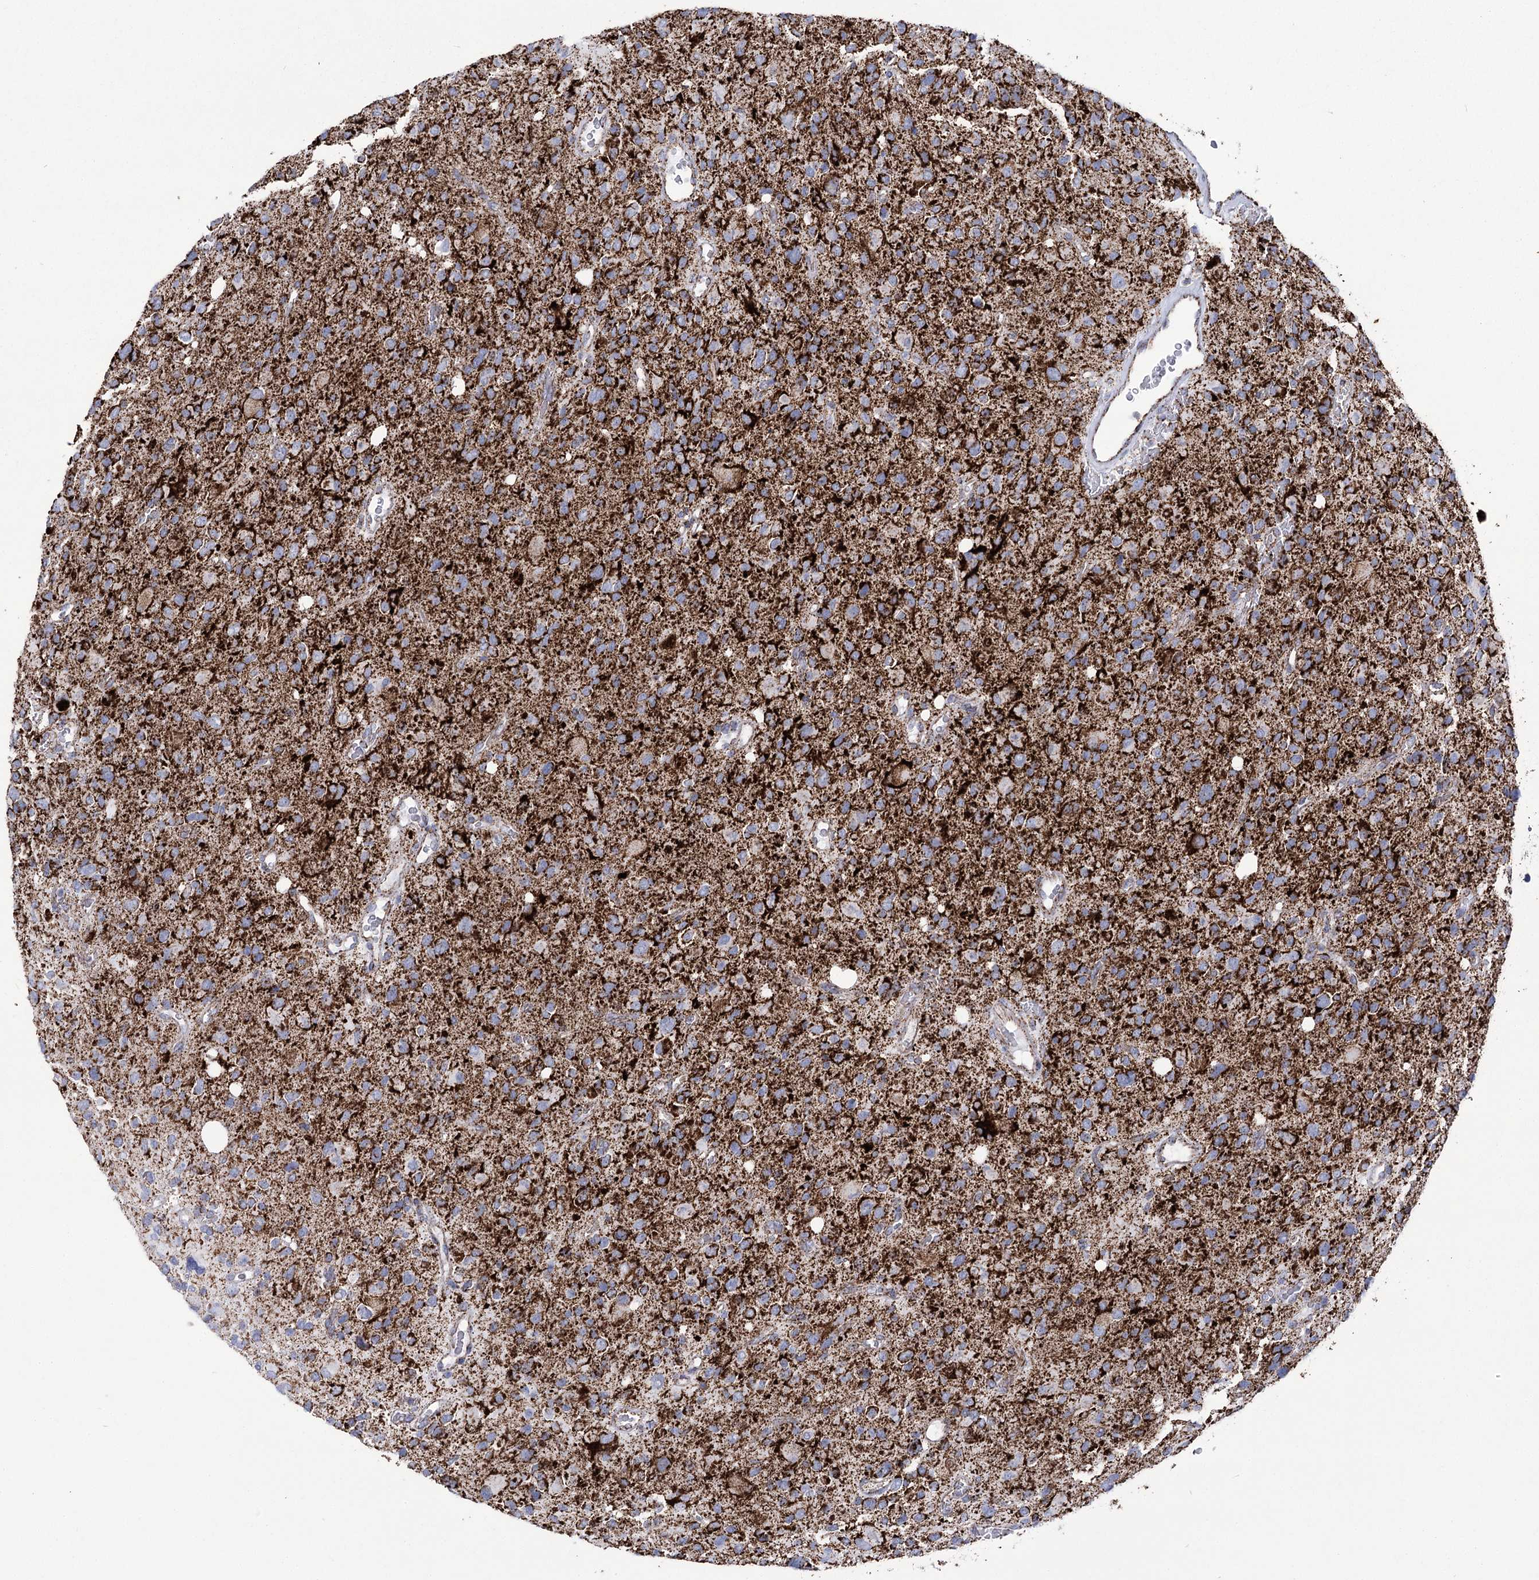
{"staining": {"intensity": "strong", "quantity": ">75%", "location": "cytoplasmic/membranous"}, "tissue": "glioma", "cell_type": "Tumor cells", "image_type": "cancer", "snomed": [{"axis": "morphology", "description": "Glioma, malignant, High grade"}, {"axis": "topography", "description": "Brain"}], "caption": "IHC staining of glioma, which displays high levels of strong cytoplasmic/membranous staining in approximately >75% of tumor cells indicating strong cytoplasmic/membranous protein expression. The staining was performed using DAB (3,3'-diaminobenzidine) (brown) for protein detection and nuclei were counterstained in hematoxylin (blue).", "gene": "PDHB", "patient": {"sex": "male", "age": 48}}